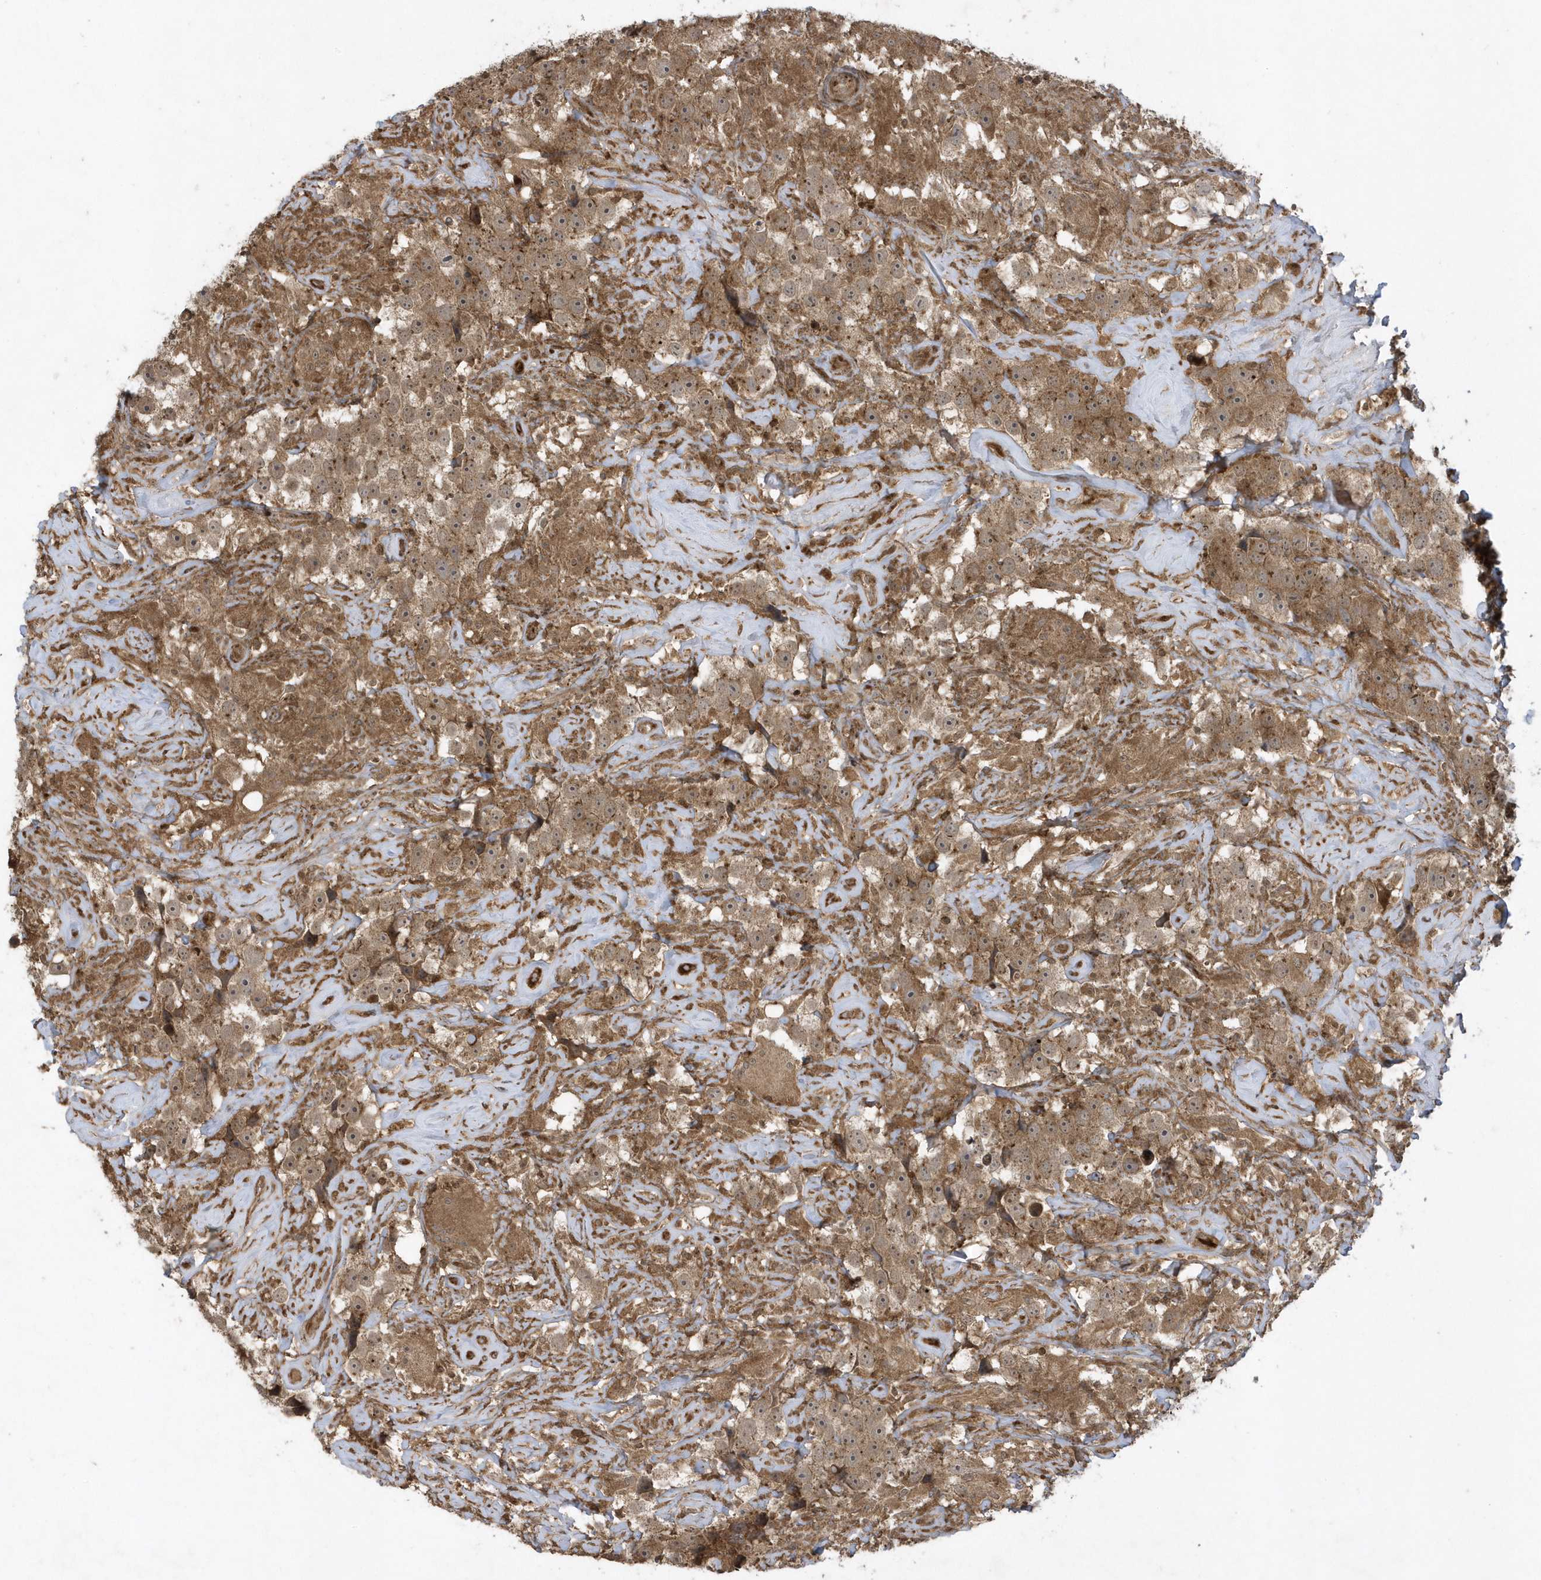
{"staining": {"intensity": "moderate", "quantity": ">75%", "location": "cytoplasmic/membranous"}, "tissue": "testis cancer", "cell_type": "Tumor cells", "image_type": "cancer", "snomed": [{"axis": "morphology", "description": "Seminoma, NOS"}, {"axis": "topography", "description": "Testis"}], "caption": "The photomicrograph reveals a brown stain indicating the presence of a protein in the cytoplasmic/membranous of tumor cells in testis cancer.", "gene": "STAMBP", "patient": {"sex": "male", "age": 49}}